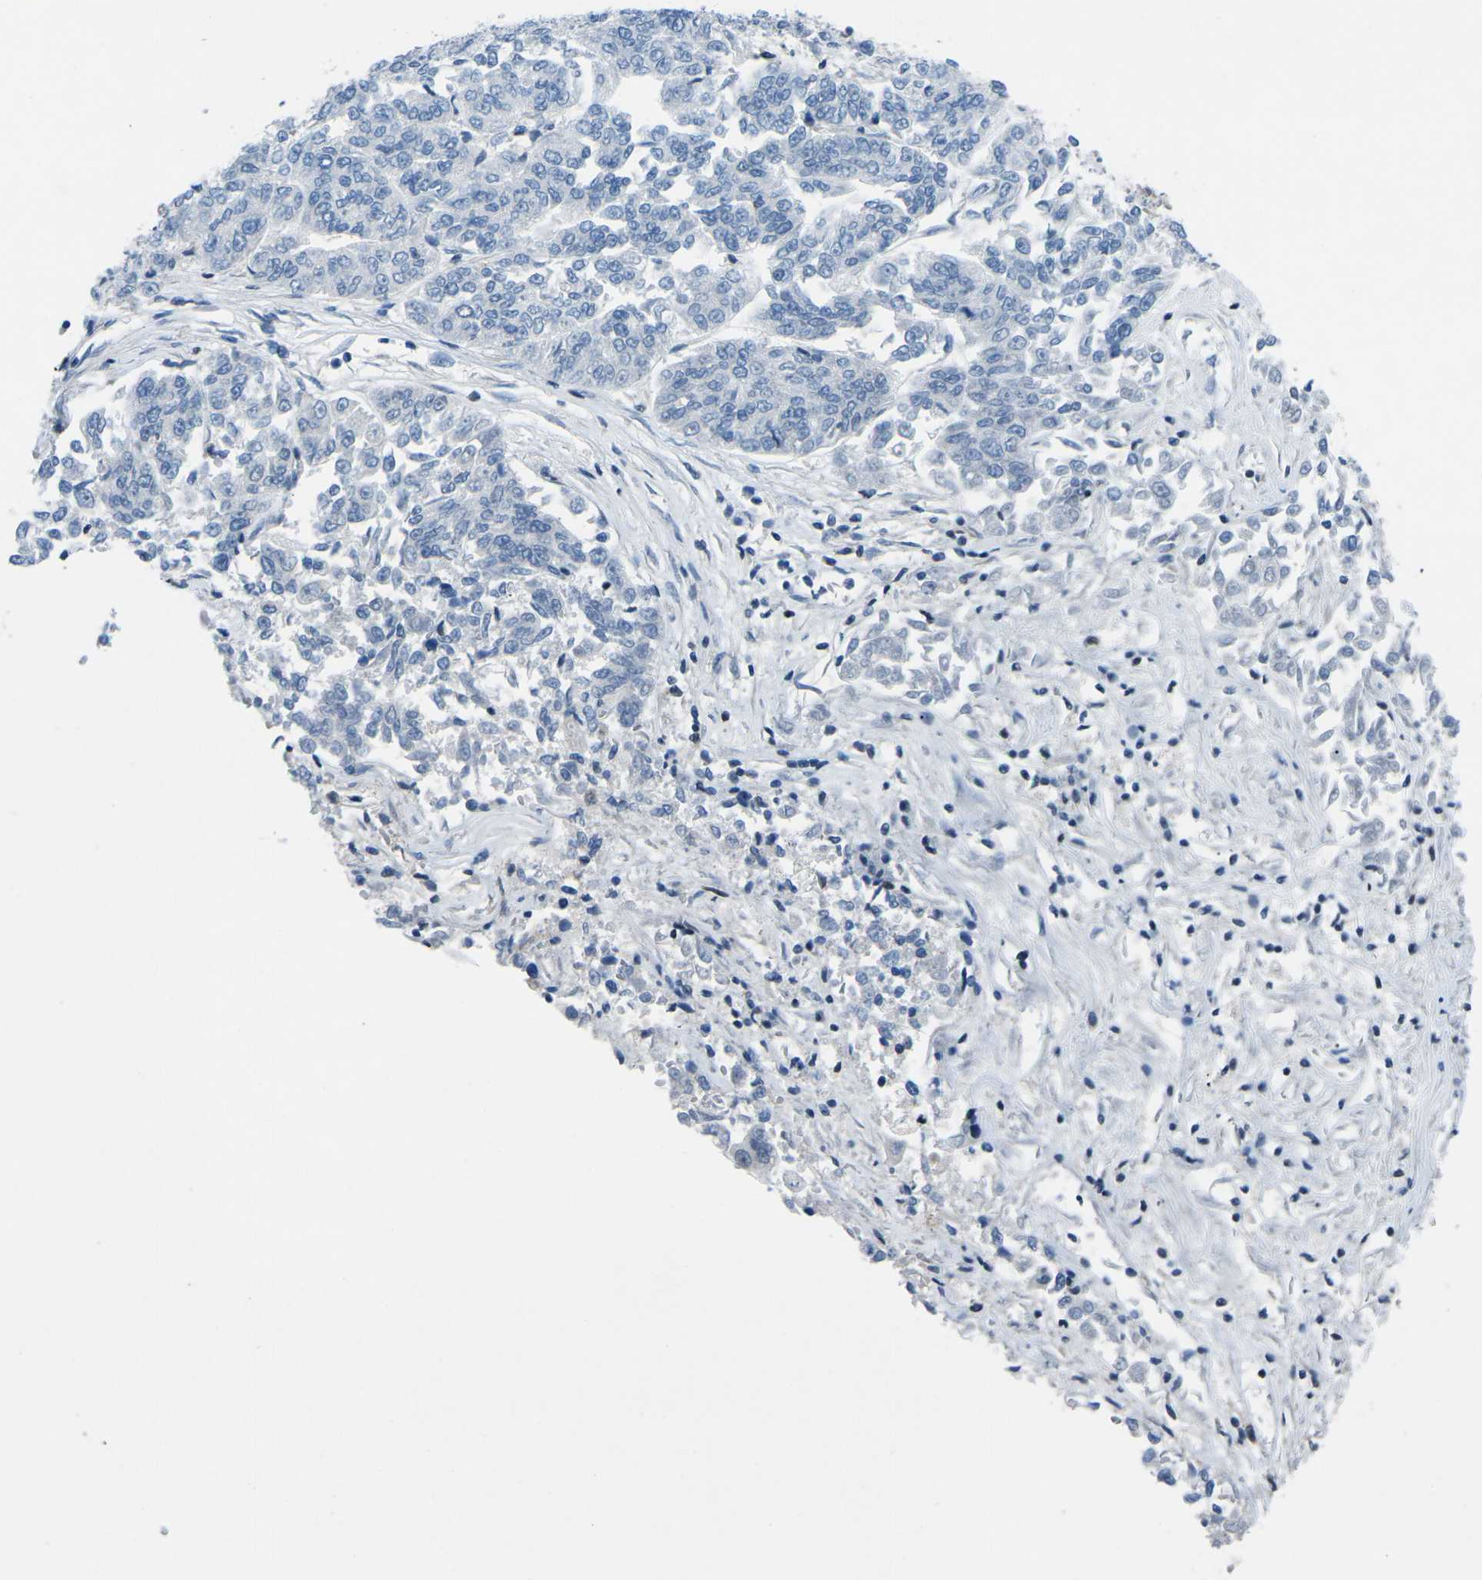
{"staining": {"intensity": "negative", "quantity": "none", "location": "none"}, "tissue": "lung cancer", "cell_type": "Tumor cells", "image_type": "cancer", "snomed": [{"axis": "morphology", "description": "Adenocarcinoma, NOS"}, {"axis": "topography", "description": "Lung"}], "caption": "Tumor cells are negative for protein expression in human lung adenocarcinoma.", "gene": "MBNL1", "patient": {"sex": "male", "age": 84}}